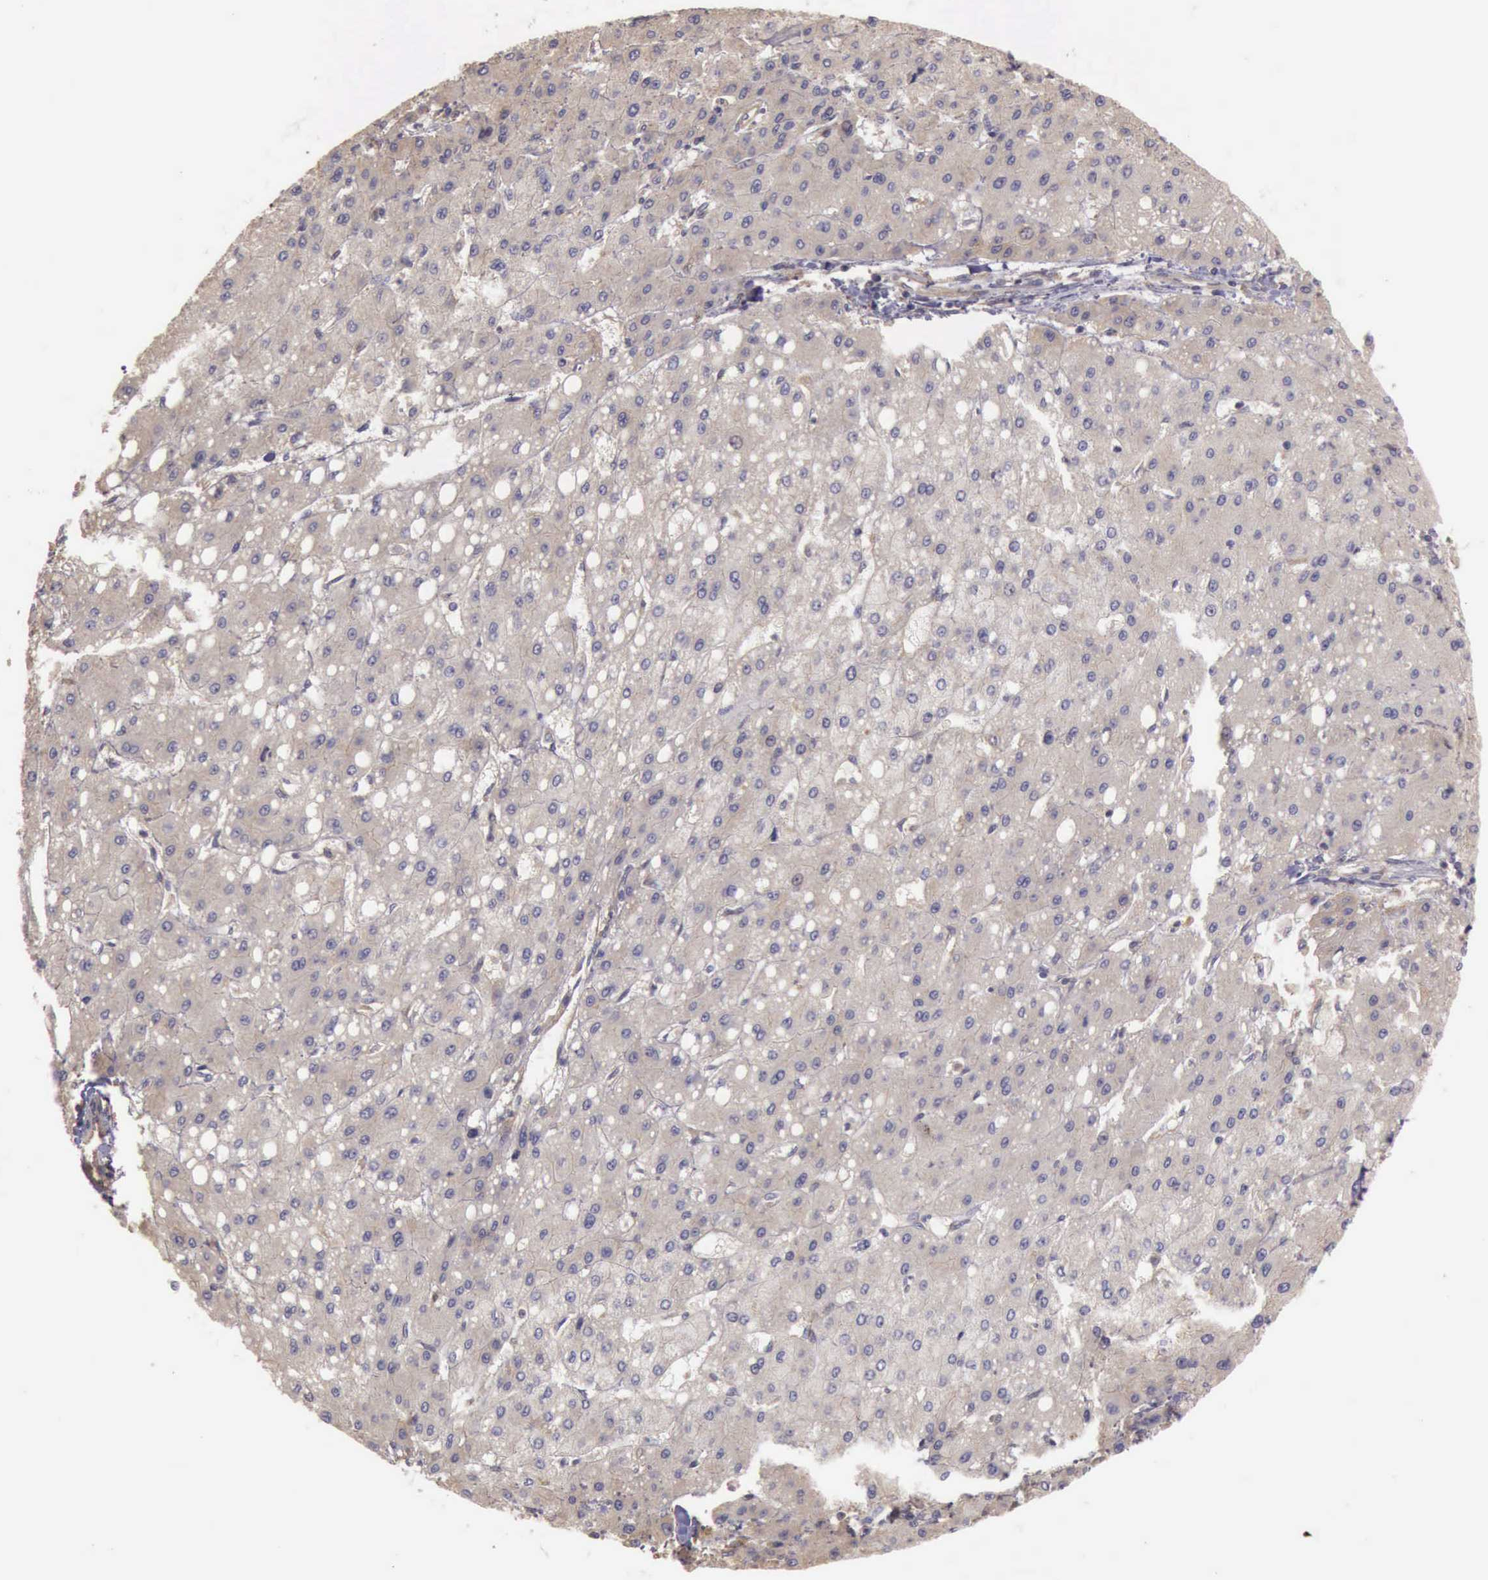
{"staining": {"intensity": "weak", "quantity": ">75%", "location": "cytoplasmic/membranous"}, "tissue": "liver cancer", "cell_type": "Tumor cells", "image_type": "cancer", "snomed": [{"axis": "morphology", "description": "Carcinoma, Hepatocellular, NOS"}, {"axis": "topography", "description": "Liver"}], "caption": "Protein staining exhibits weak cytoplasmic/membranous expression in approximately >75% of tumor cells in hepatocellular carcinoma (liver).", "gene": "EIF5", "patient": {"sex": "female", "age": 52}}